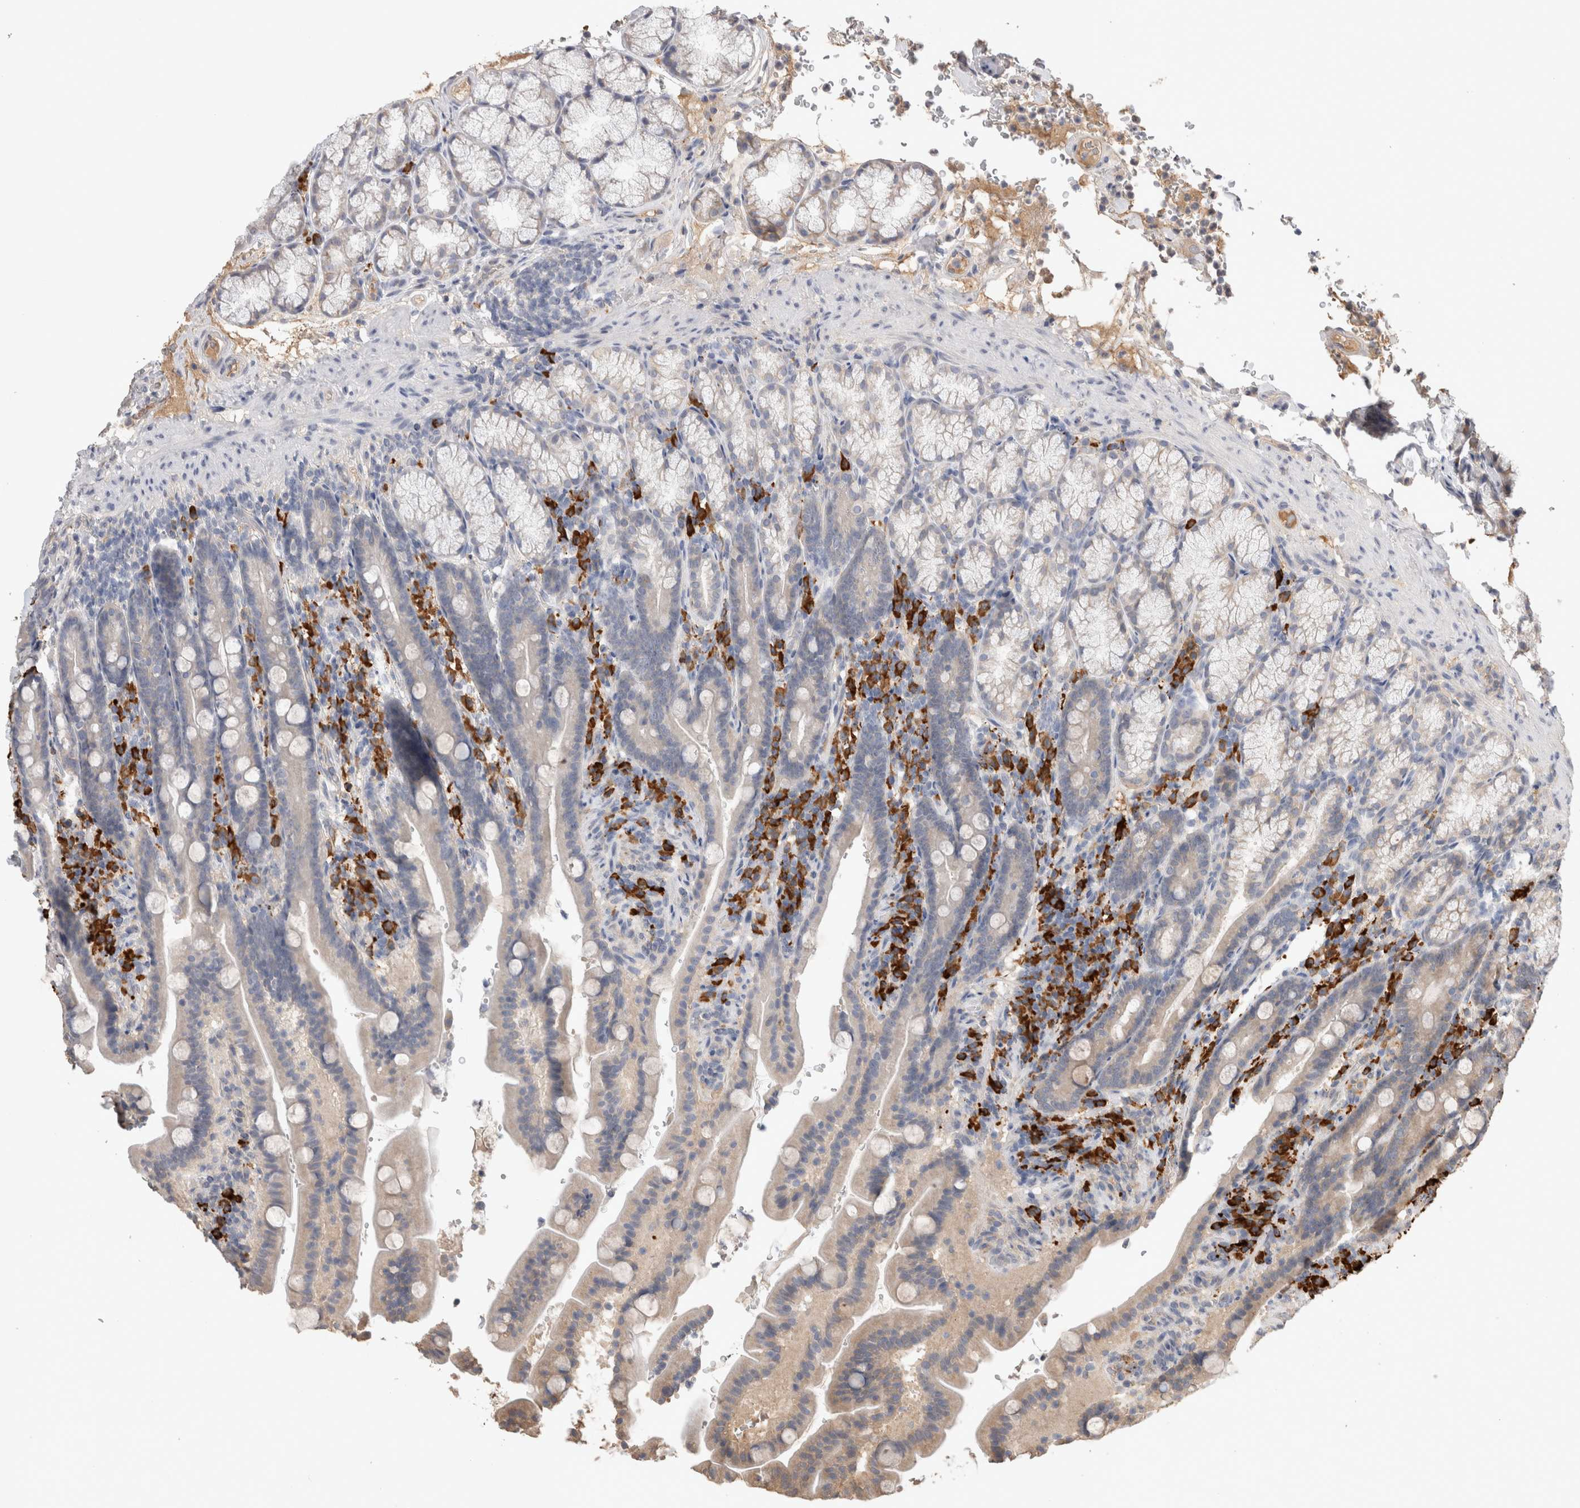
{"staining": {"intensity": "negative", "quantity": "none", "location": "none"}, "tissue": "duodenum", "cell_type": "Glandular cells", "image_type": "normal", "snomed": [{"axis": "morphology", "description": "Normal tissue, NOS"}, {"axis": "topography", "description": "Duodenum"}], "caption": "The photomicrograph demonstrates no staining of glandular cells in unremarkable duodenum. (DAB (3,3'-diaminobenzidine) IHC, high magnification).", "gene": "PPP3CC", "patient": {"sex": "male", "age": 54}}